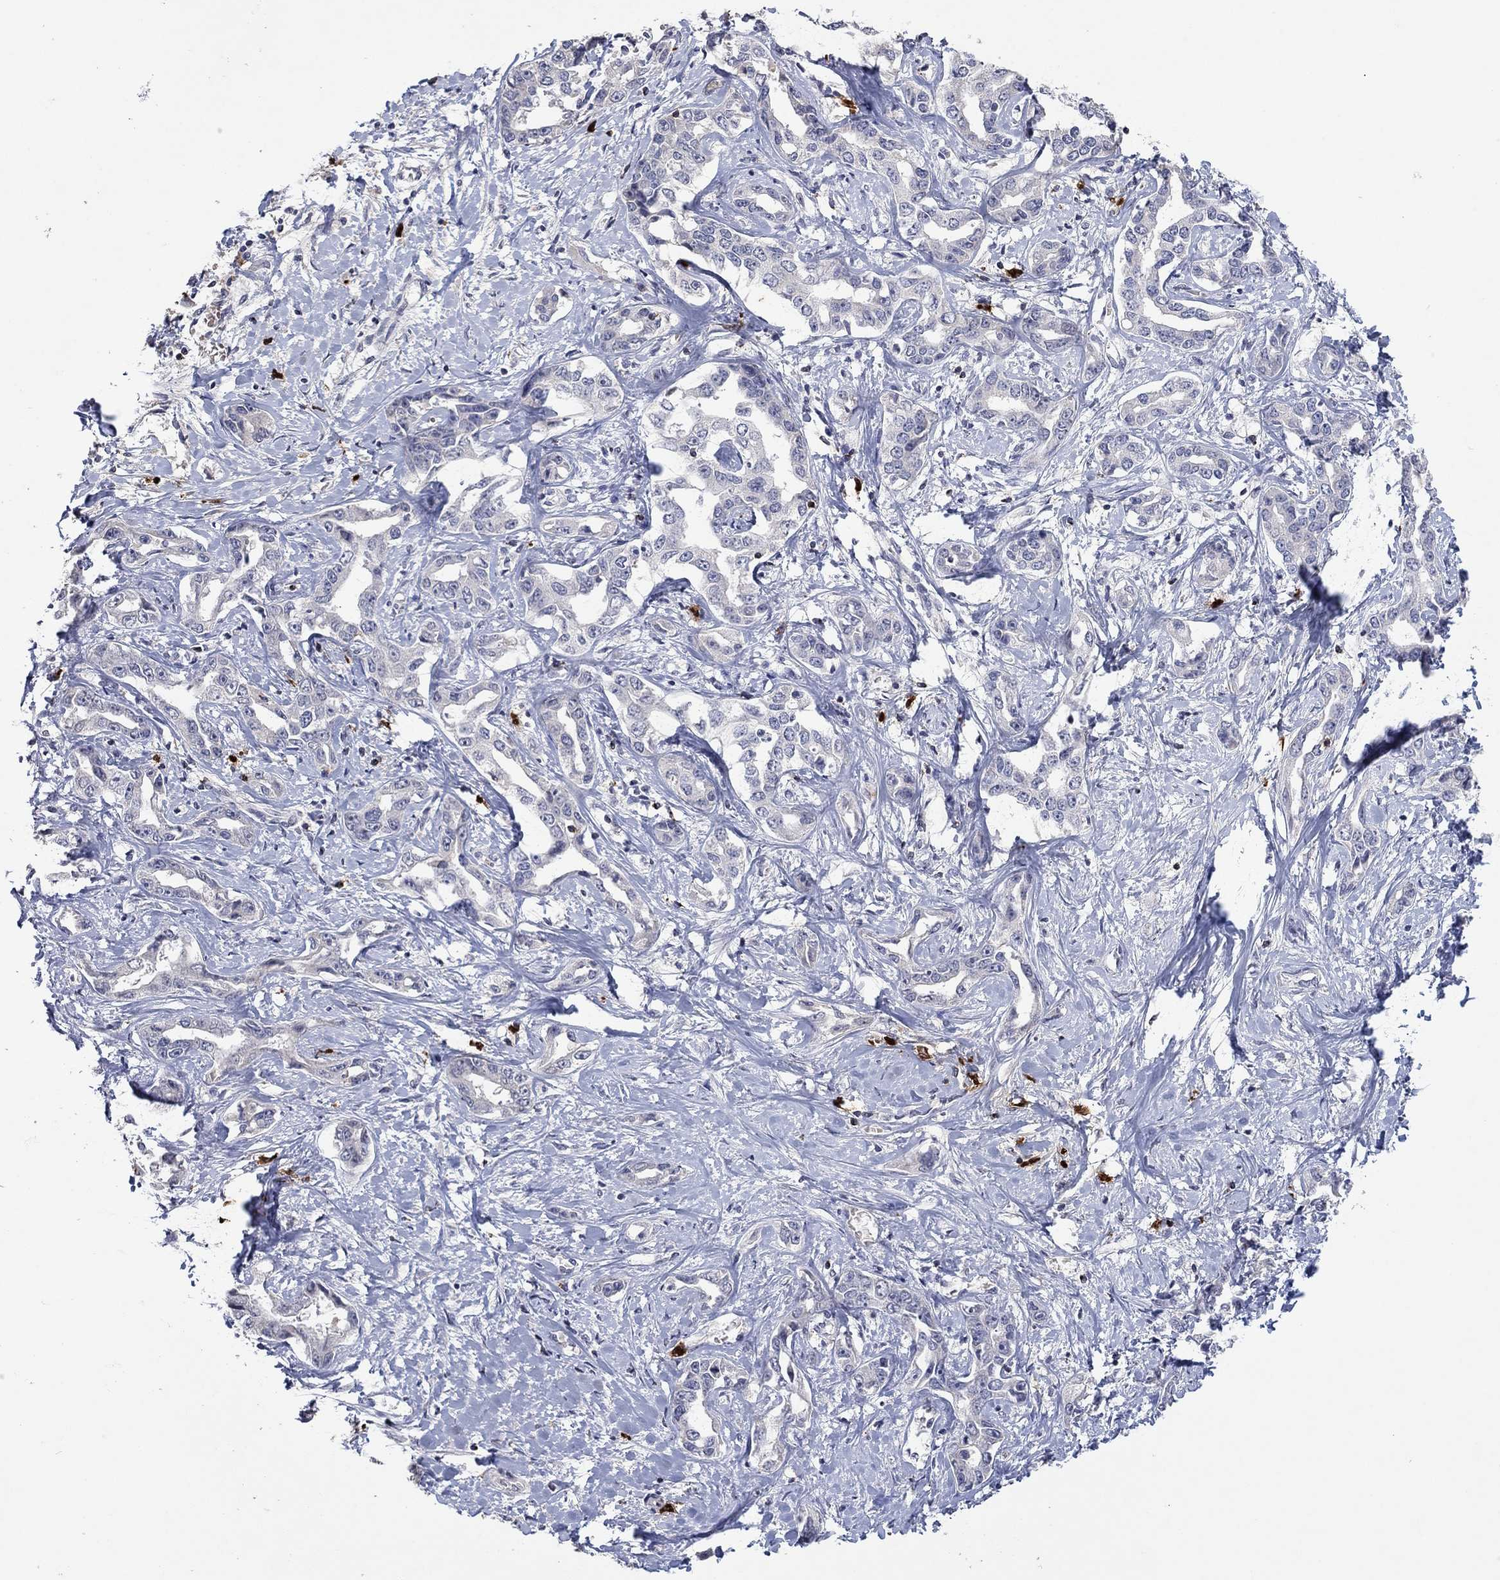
{"staining": {"intensity": "negative", "quantity": "none", "location": "none"}, "tissue": "liver cancer", "cell_type": "Tumor cells", "image_type": "cancer", "snomed": [{"axis": "morphology", "description": "Cholangiocarcinoma"}, {"axis": "topography", "description": "Liver"}], "caption": "DAB (3,3'-diaminobenzidine) immunohistochemical staining of human cholangiocarcinoma (liver) displays no significant positivity in tumor cells. Nuclei are stained in blue.", "gene": "CCL5", "patient": {"sex": "male", "age": 59}}